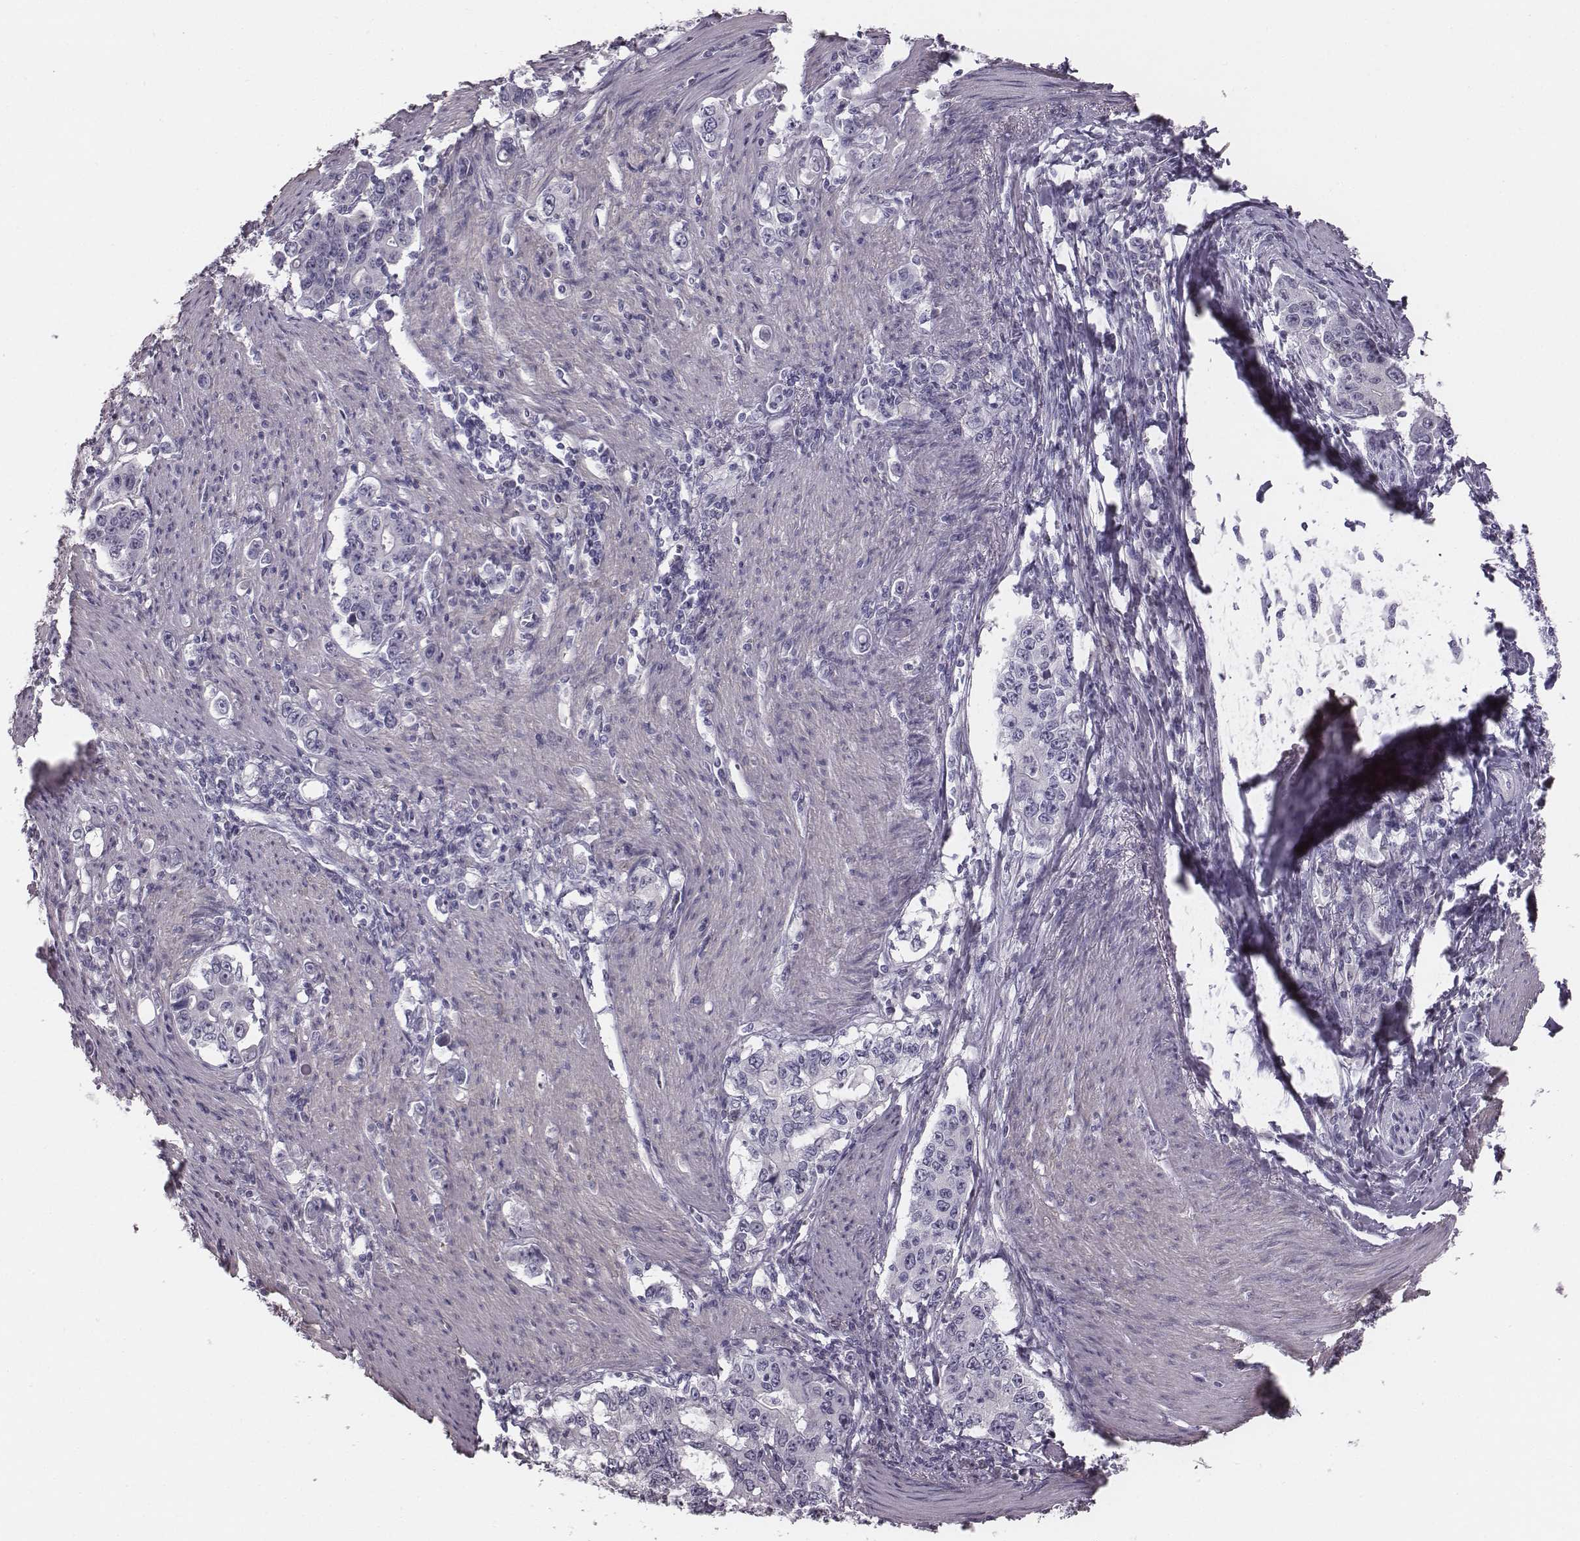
{"staining": {"intensity": "negative", "quantity": "none", "location": "none"}, "tissue": "stomach cancer", "cell_type": "Tumor cells", "image_type": "cancer", "snomed": [{"axis": "morphology", "description": "Adenocarcinoma, NOS"}, {"axis": "topography", "description": "Stomach, lower"}], "caption": "Immunohistochemical staining of stomach cancer exhibits no significant staining in tumor cells.", "gene": "CRISP1", "patient": {"sex": "female", "age": 72}}